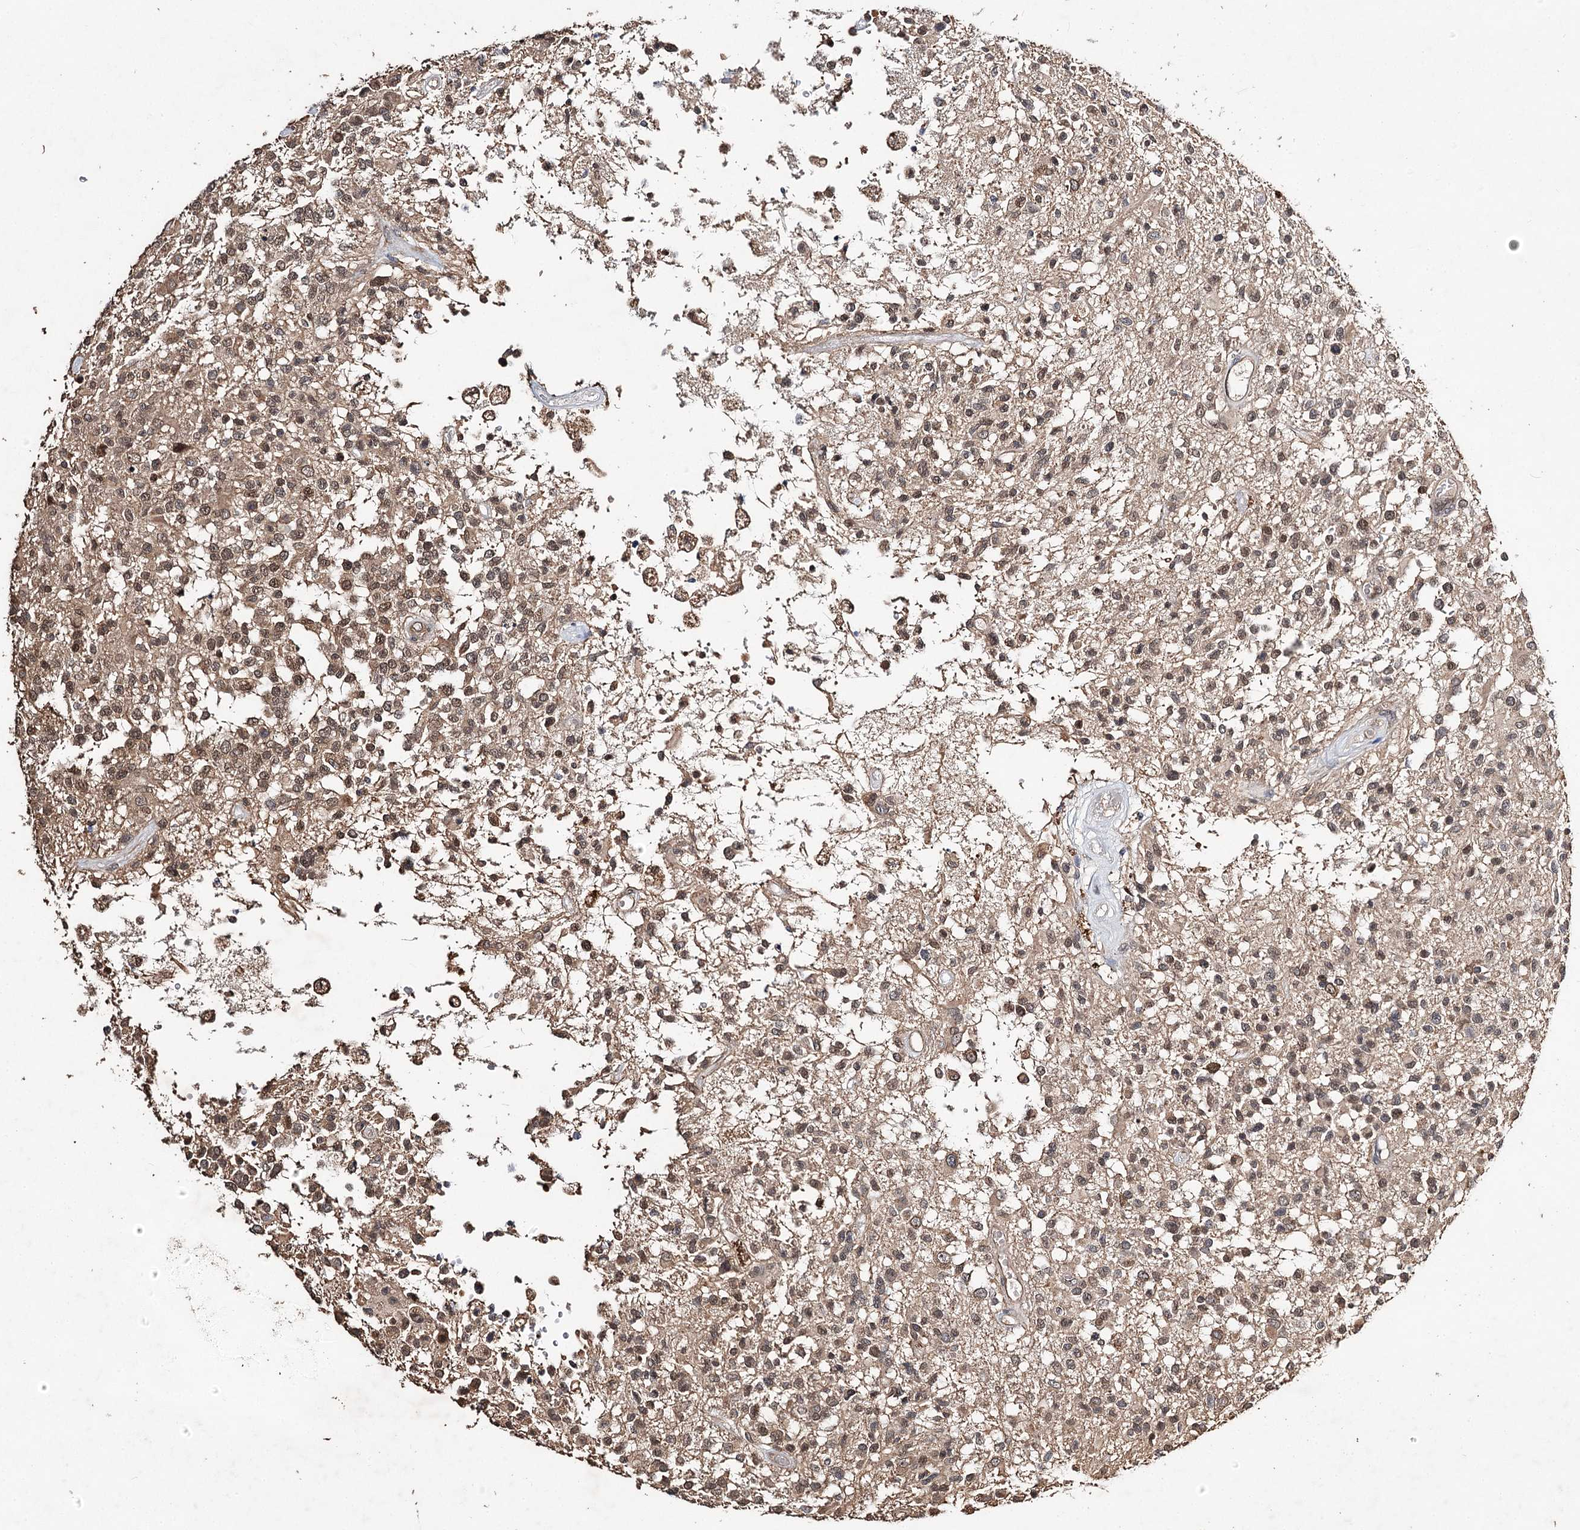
{"staining": {"intensity": "moderate", "quantity": ">75%", "location": "cytoplasmic/membranous,nuclear"}, "tissue": "glioma", "cell_type": "Tumor cells", "image_type": "cancer", "snomed": [{"axis": "morphology", "description": "Glioma, malignant, High grade"}, {"axis": "morphology", "description": "Glioblastoma, NOS"}, {"axis": "topography", "description": "Brain"}], "caption": "IHC (DAB (3,3'-diaminobenzidine)) staining of human glioblastoma reveals moderate cytoplasmic/membranous and nuclear protein staining in approximately >75% of tumor cells.", "gene": "NOPCHAP1", "patient": {"sex": "male", "age": 60}}